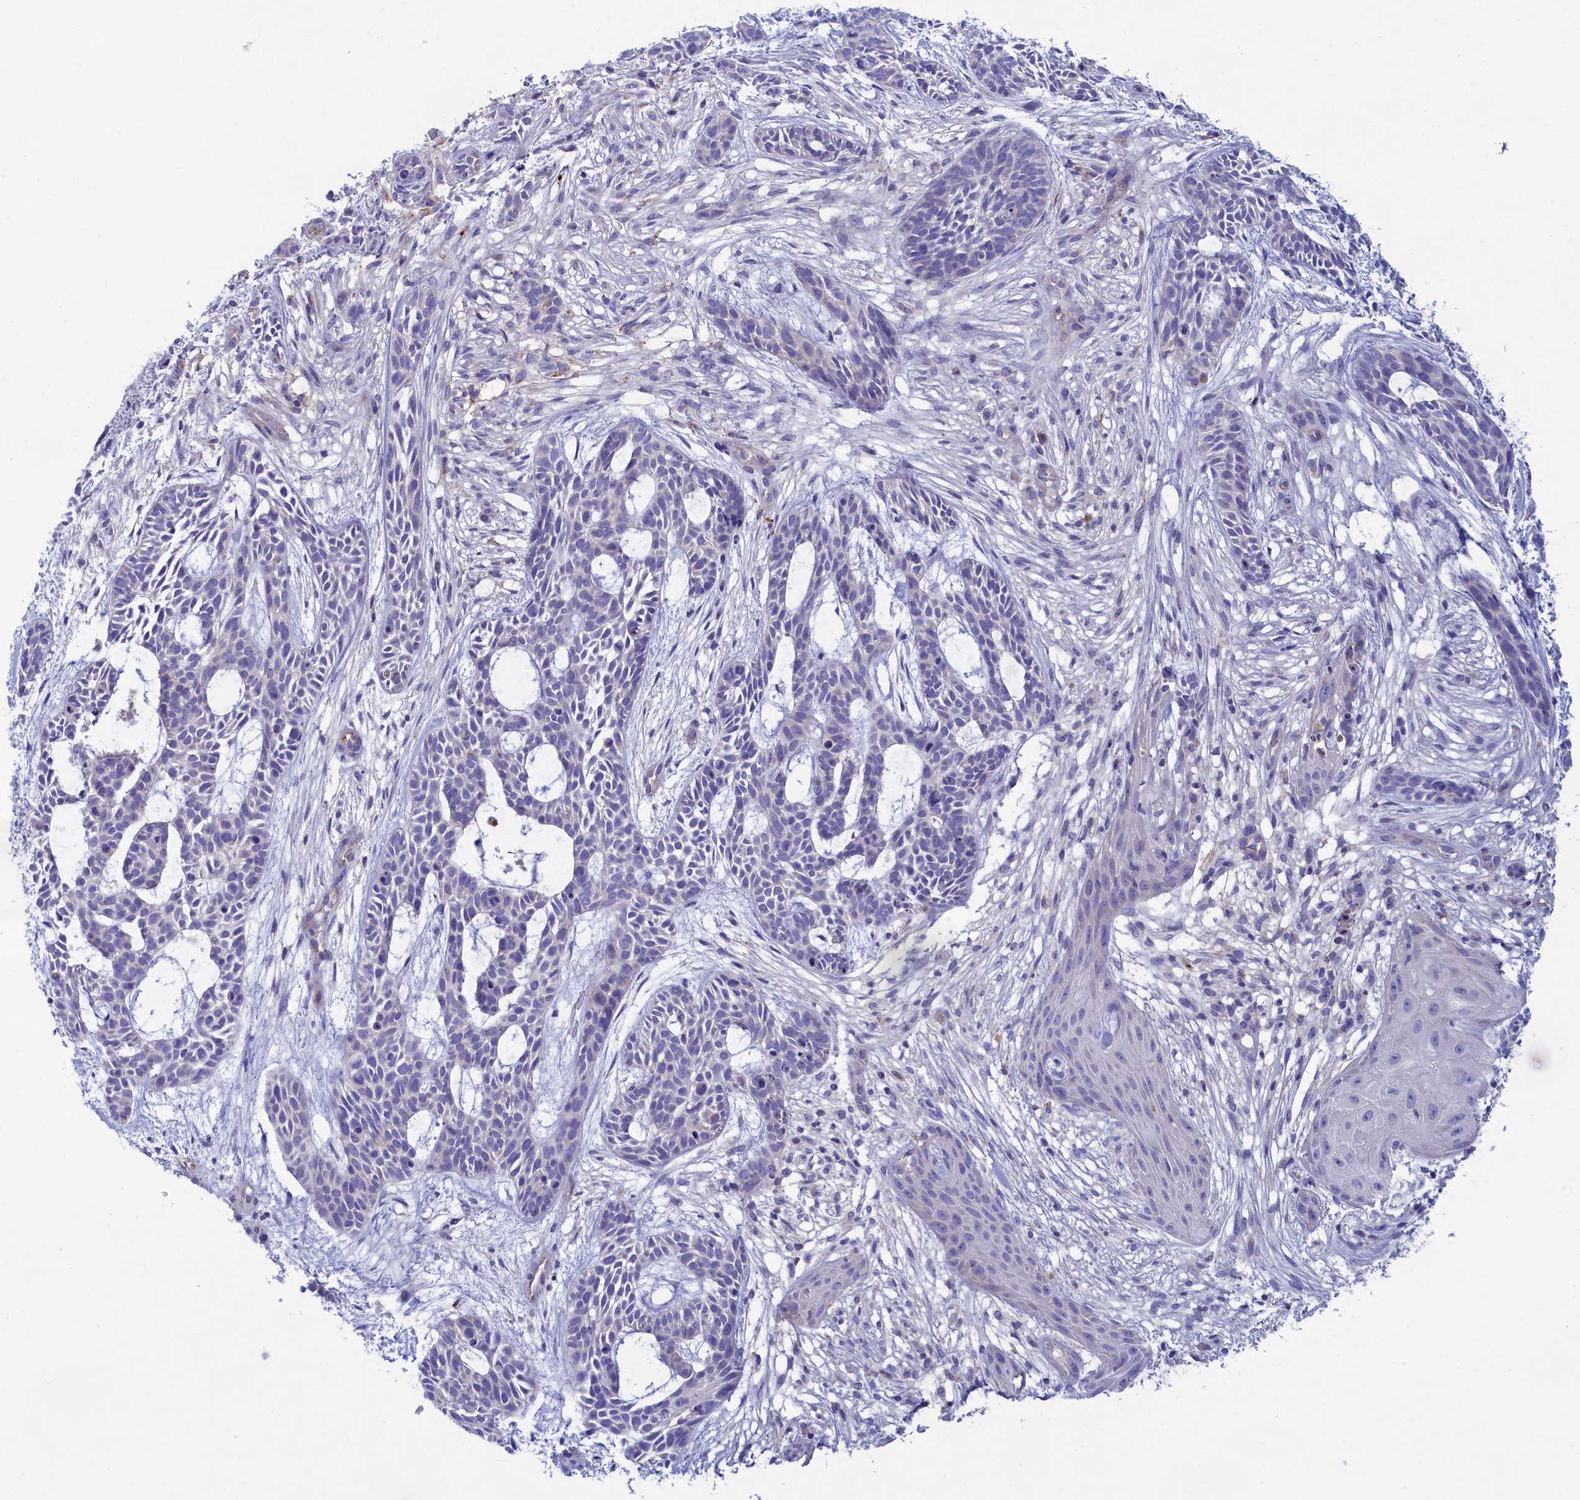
{"staining": {"intensity": "negative", "quantity": "none", "location": "none"}, "tissue": "skin cancer", "cell_type": "Tumor cells", "image_type": "cancer", "snomed": [{"axis": "morphology", "description": "Basal cell carcinoma"}, {"axis": "topography", "description": "Skin"}], "caption": "Immunohistochemistry photomicrograph of human skin cancer stained for a protein (brown), which shows no staining in tumor cells. (Brightfield microscopy of DAB immunohistochemistry at high magnification).", "gene": "WDR6", "patient": {"sex": "male", "age": 89}}